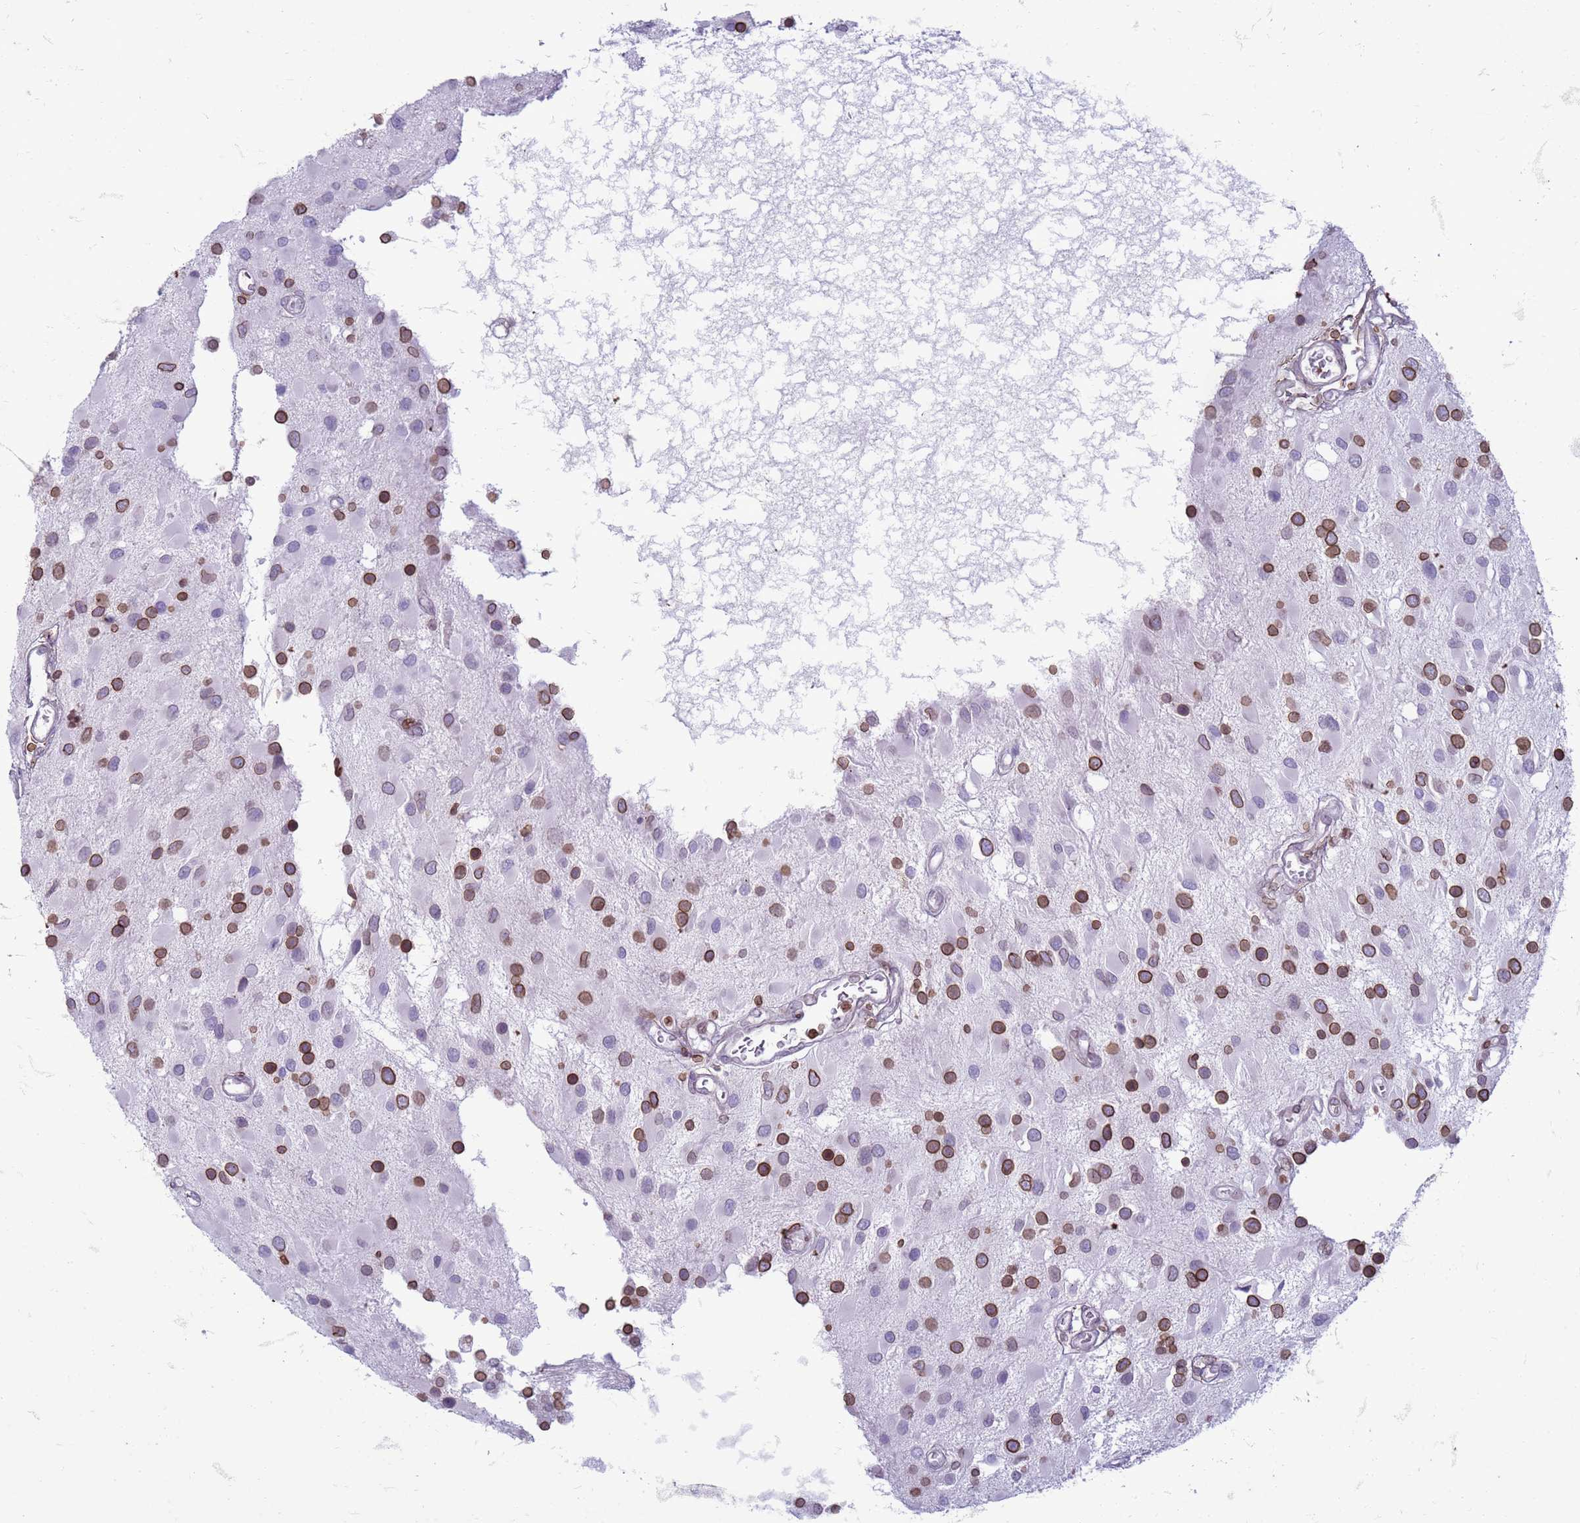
{"staining": {"intensity": "strong", "quantity": "25%-75%", "location": "cytoplasmic/membranous,nuclear"}, "tissue": "glioma", "cell_type": "Tumor cells", "image_type": "cancer", "snomed": [{"axis": "morphology", "description": "Glioma, malignant, High grade"}, {"axis": "topography", "description": "Brain"}], "caption": "Glioma stained with immunohistochemistry (IHC) shows strong cytoplasmic/membranous and nuclear staining in approximately 25%-75% of tumor cells.", "gene": "METTL25B", "patient": {"sex": "male", "age": 53}}